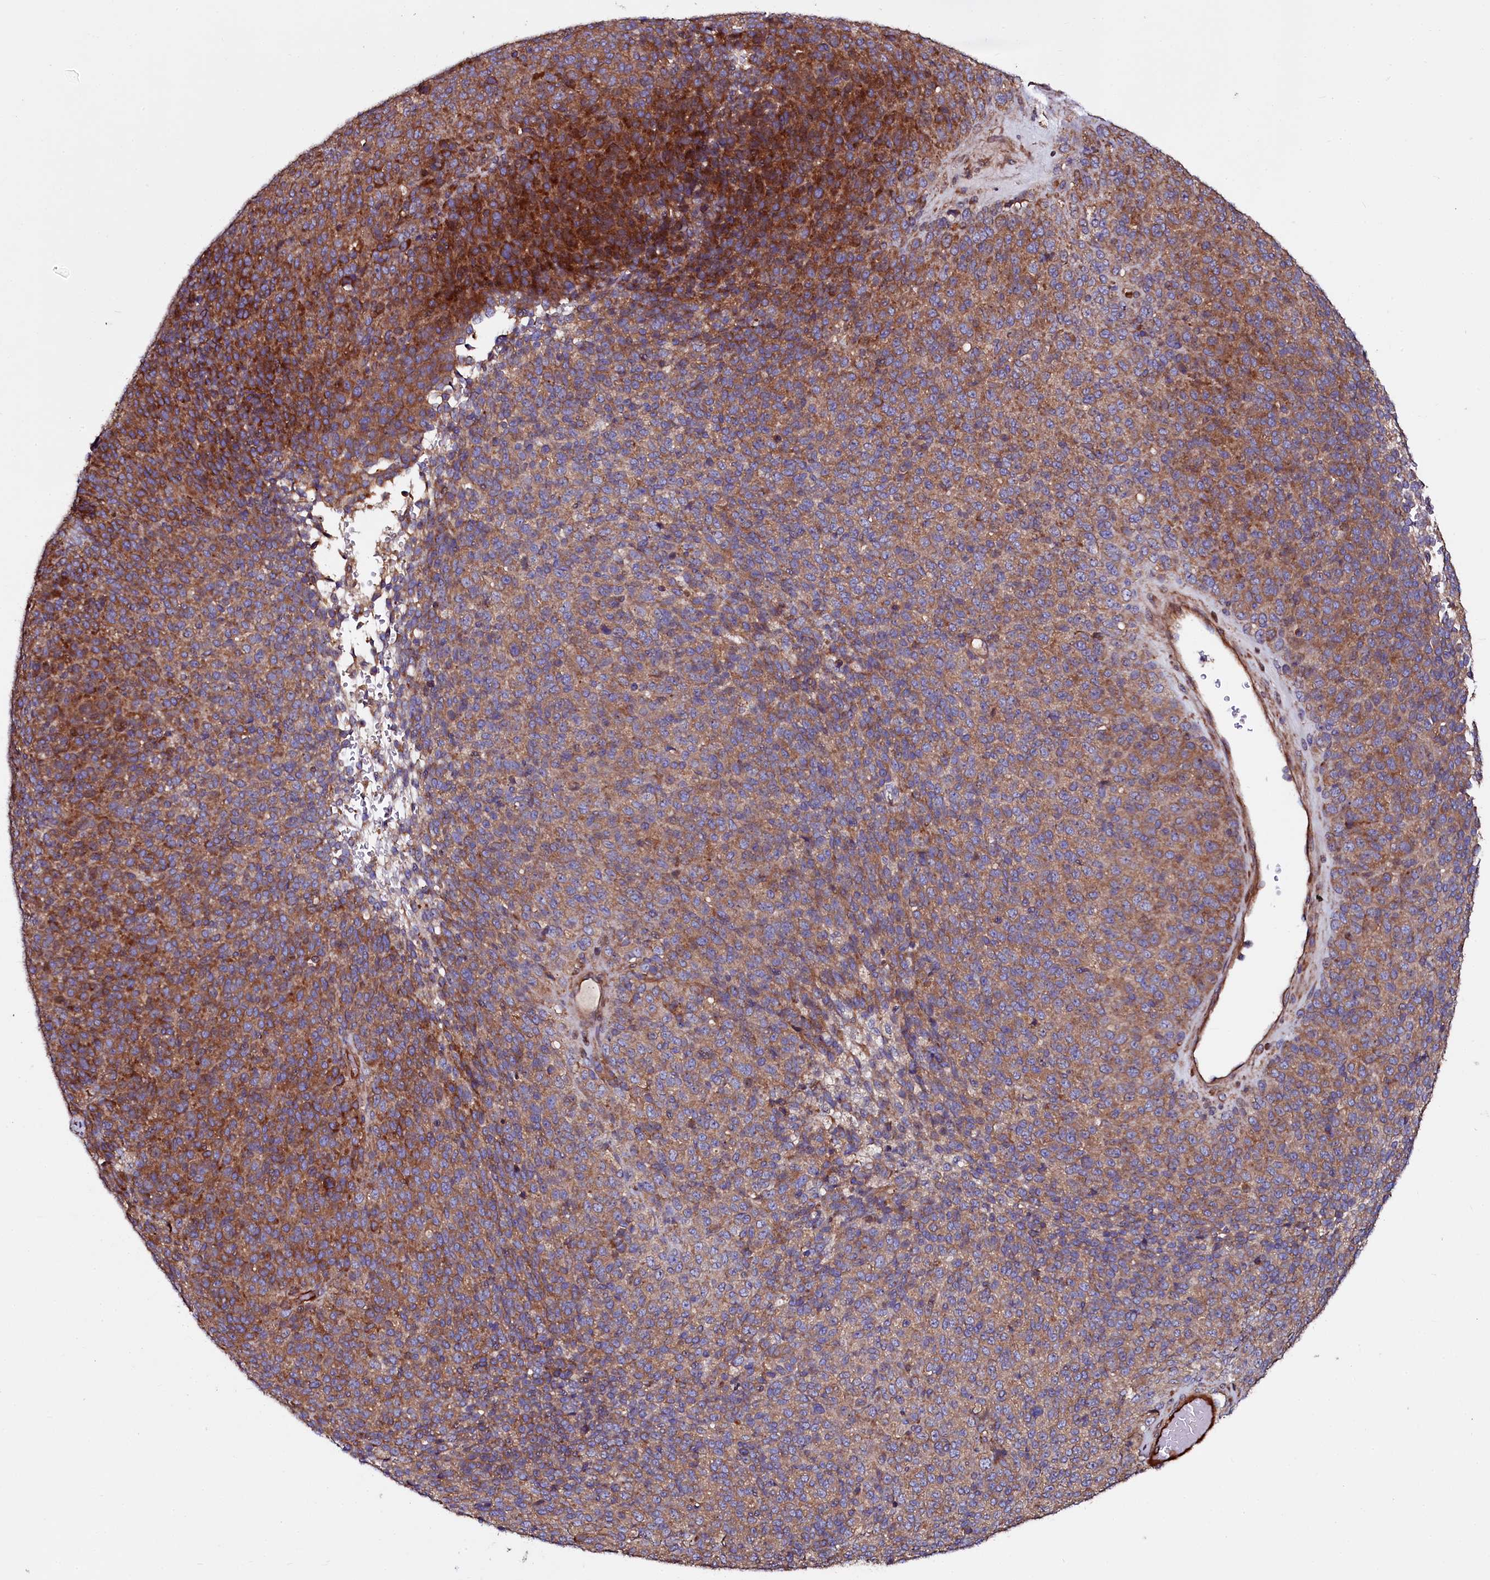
{"staining": {"intensity": "moderate", "quantity": ">75%", "location": "cytoplasmic/membranous"}, "tissue": "melanoma", "cell_type": "Tumor cells", "image_type": "cancer", "snomed": [{"axis": "morphology", "description": "Malignant melanoma, Metastatic site"}, {"axis": "topography", "description": "Brain"}], "caption": "A photomicrograph of malignant melanoma (metastatic site) stained for a protein shows moderate cytoplasmic/membranous brown staining in tumor cells.", "gene": "USPL1", "patient": {"sex": "female", "age": 56}}